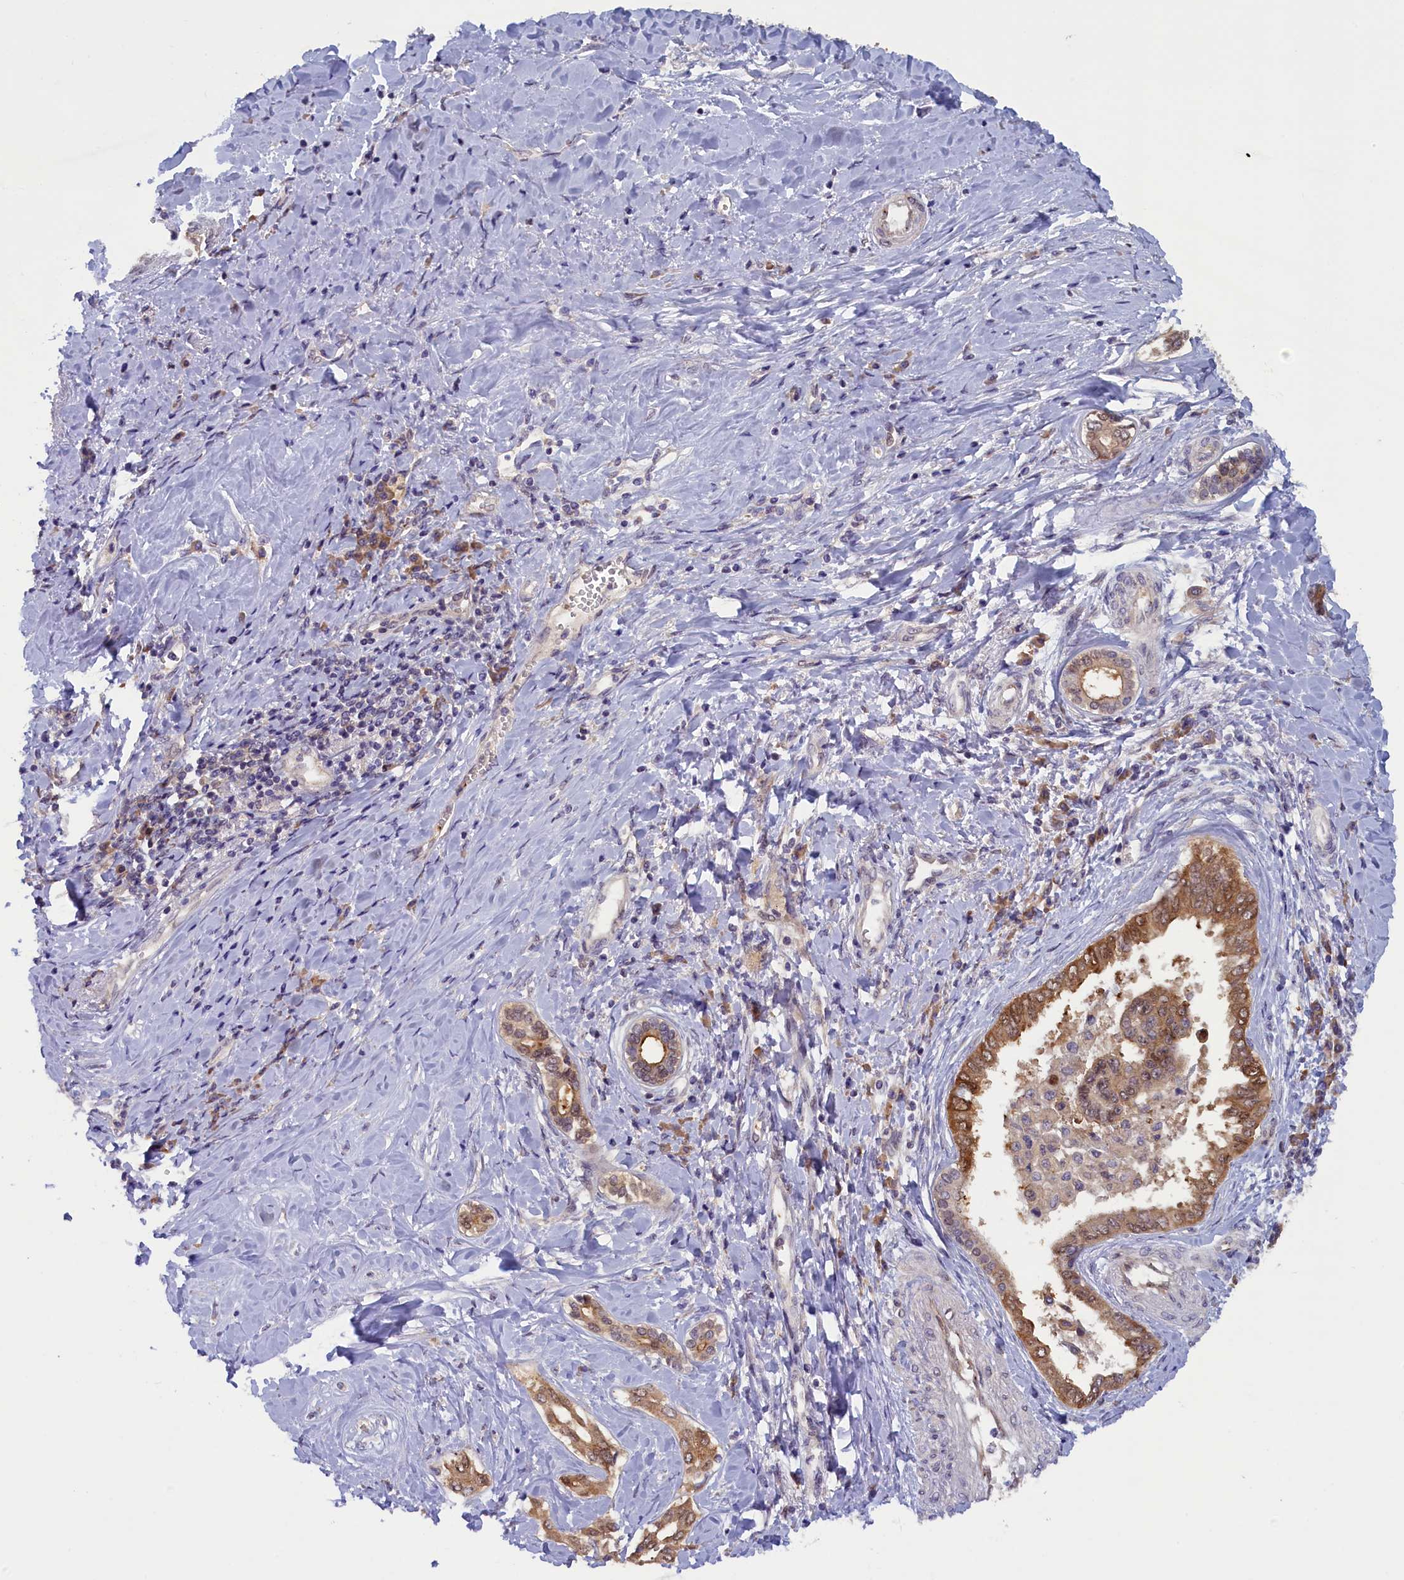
{"staining": {"intensity": "moderate", "quantity": ">75%", "location": "cytoplasmic/membranous"}, "tissue": "liver cancer", "cell_type": "Tumor cells", "image_type": "cancer", "snomed": [{"axis": "morphology", "description": "Cholangiocarcinoma"}, {"axis": "topography", "description": "Liver"}], "caption": "A histopathology image of liver cancer (cholangiocarcinoma) stained for a protein demonstrates moderate cytoplasmic/membranous brown staining in tumor cells.", "gene": "CCDC9B", "patient": {"sex": "female", "age": 77}}